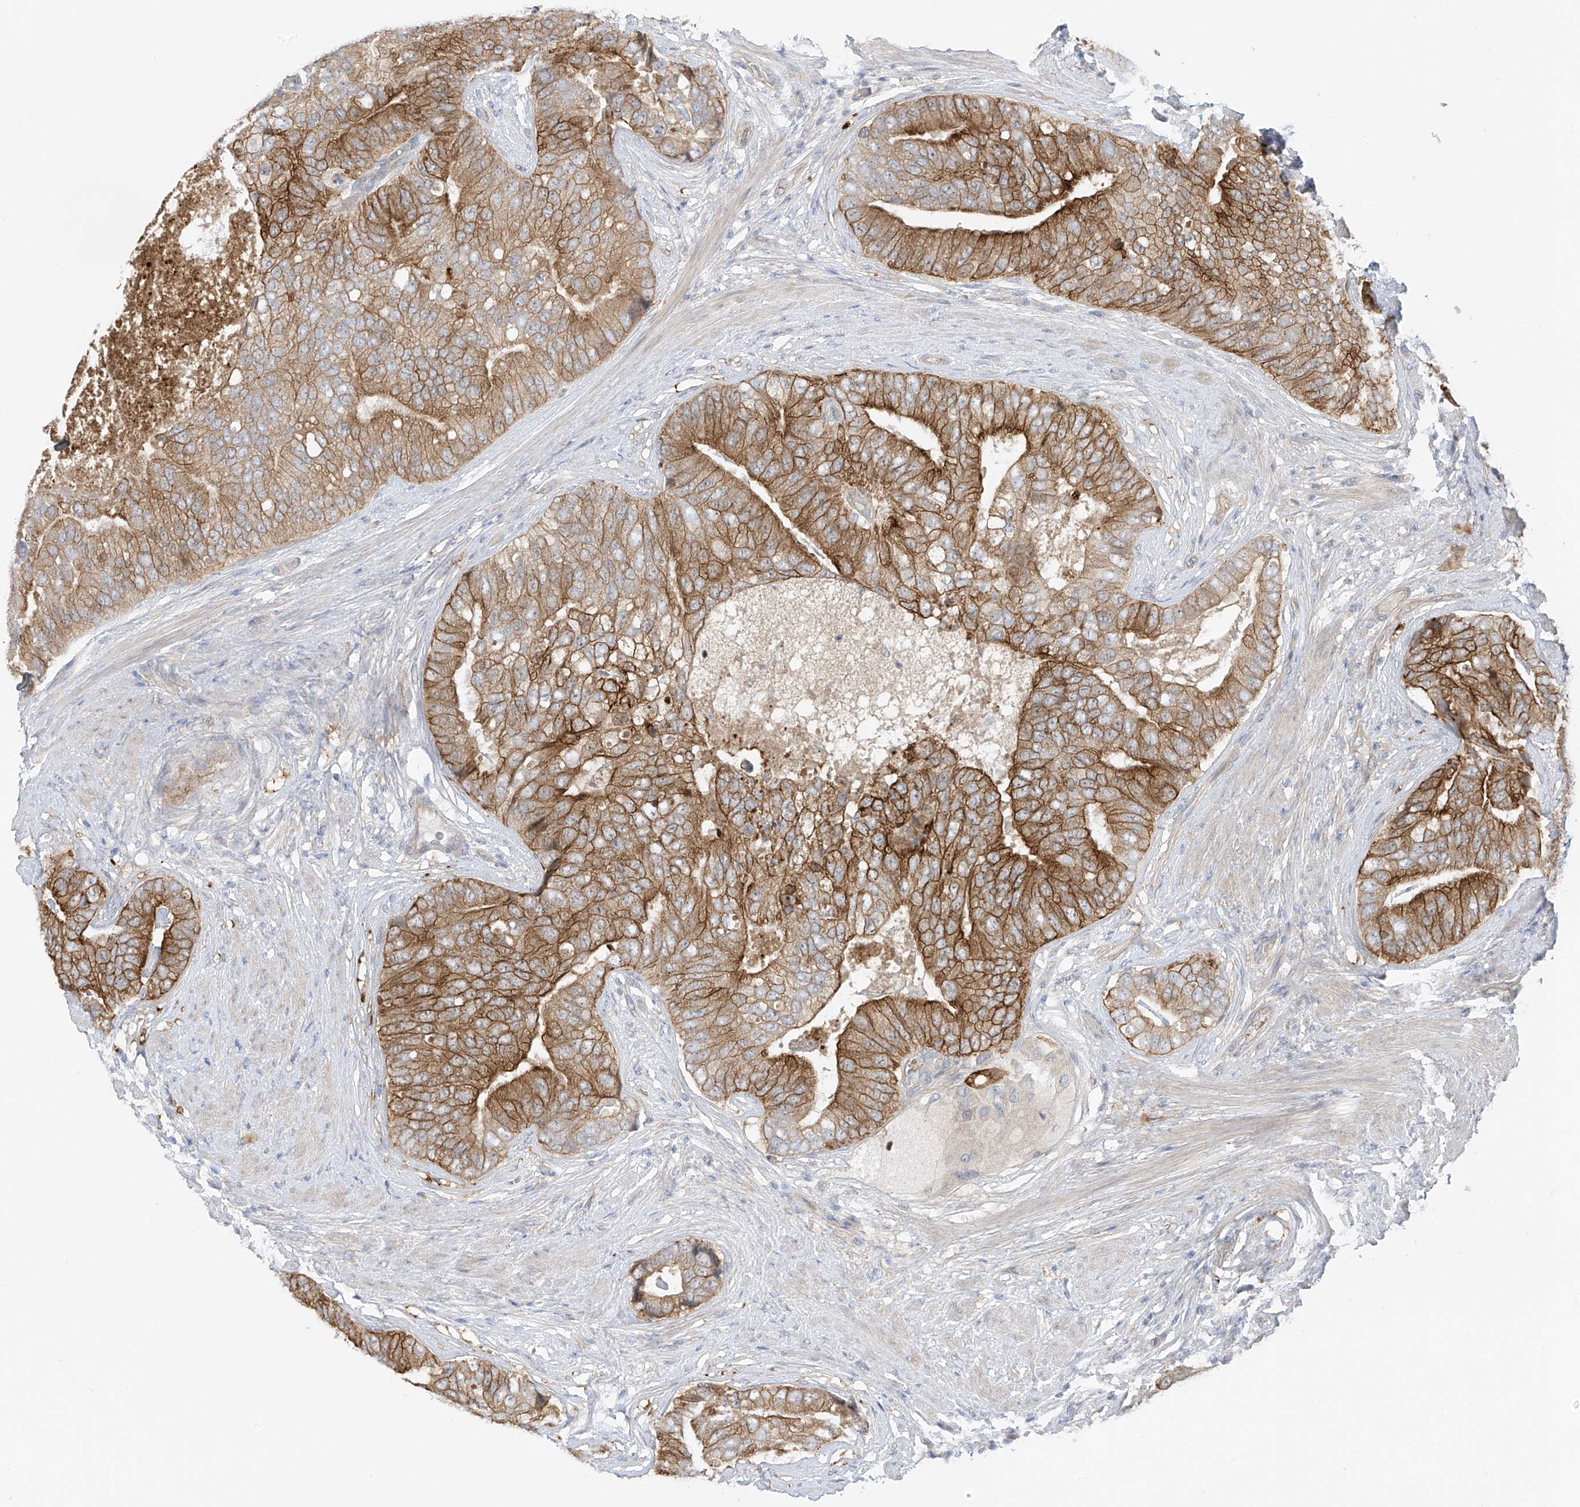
{"staining": {"intensity": "moderate", "quantity": ">75%", "location": "cytoplasmic/membranous"}, "tissue": "prostate cancer", "cell_type": "Tumor cells", "image_type": "cancer", "snomed": [{"axis": "morphology", "description": "Adenocarcinoma, High grade"}, {"axis": "topography", "description": "Prostate"}], "caption": "Tumor cells display medium levels of moderate cytoplasmic/membranous positivity in approximately >75% of cells in adenocarcinoma (high-grade) (prostate).", "gene": "EIPR1", "patient": {"sex": "male", "age": 70}}